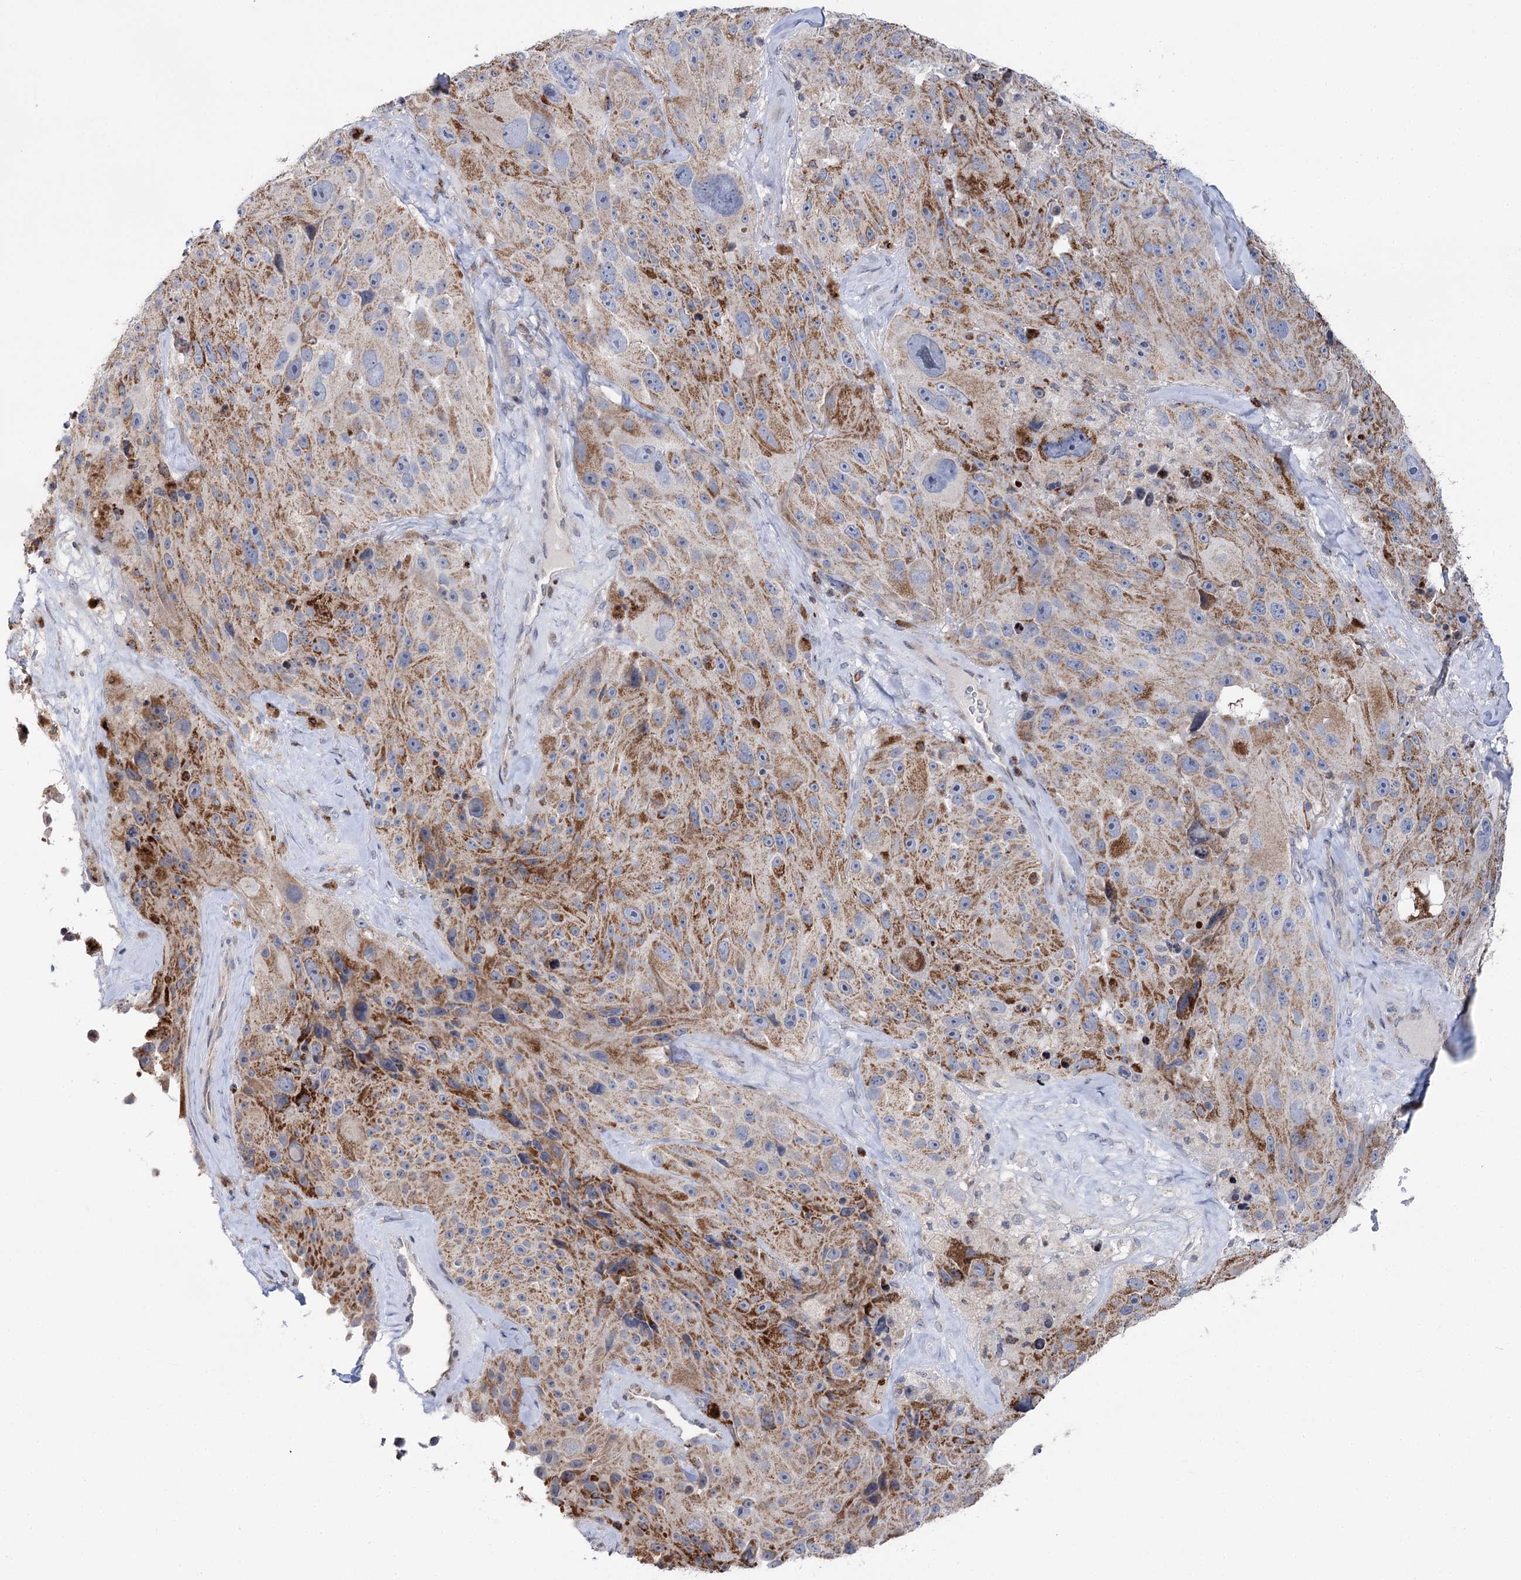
{"staining": {"intensity": "moderate", "quantity": ">75%", "location": "cytoplasmic/membranous"}, "tissue": "melanoma", "cell_type": "Tumor cells", "image_type": "cancer", "snomed": [{"axis": "morphology", "description": "Malignant melanoma, Metastatic site"}, {"axis": "topography", "description": "Lymph node"}], "caption": "Malignant melanoma (metastatic site) stained with a protein marker displays moderate staining in tumor cells.", "gene": "PTGR1", "patient": {"sex": "male", "age": 62}}